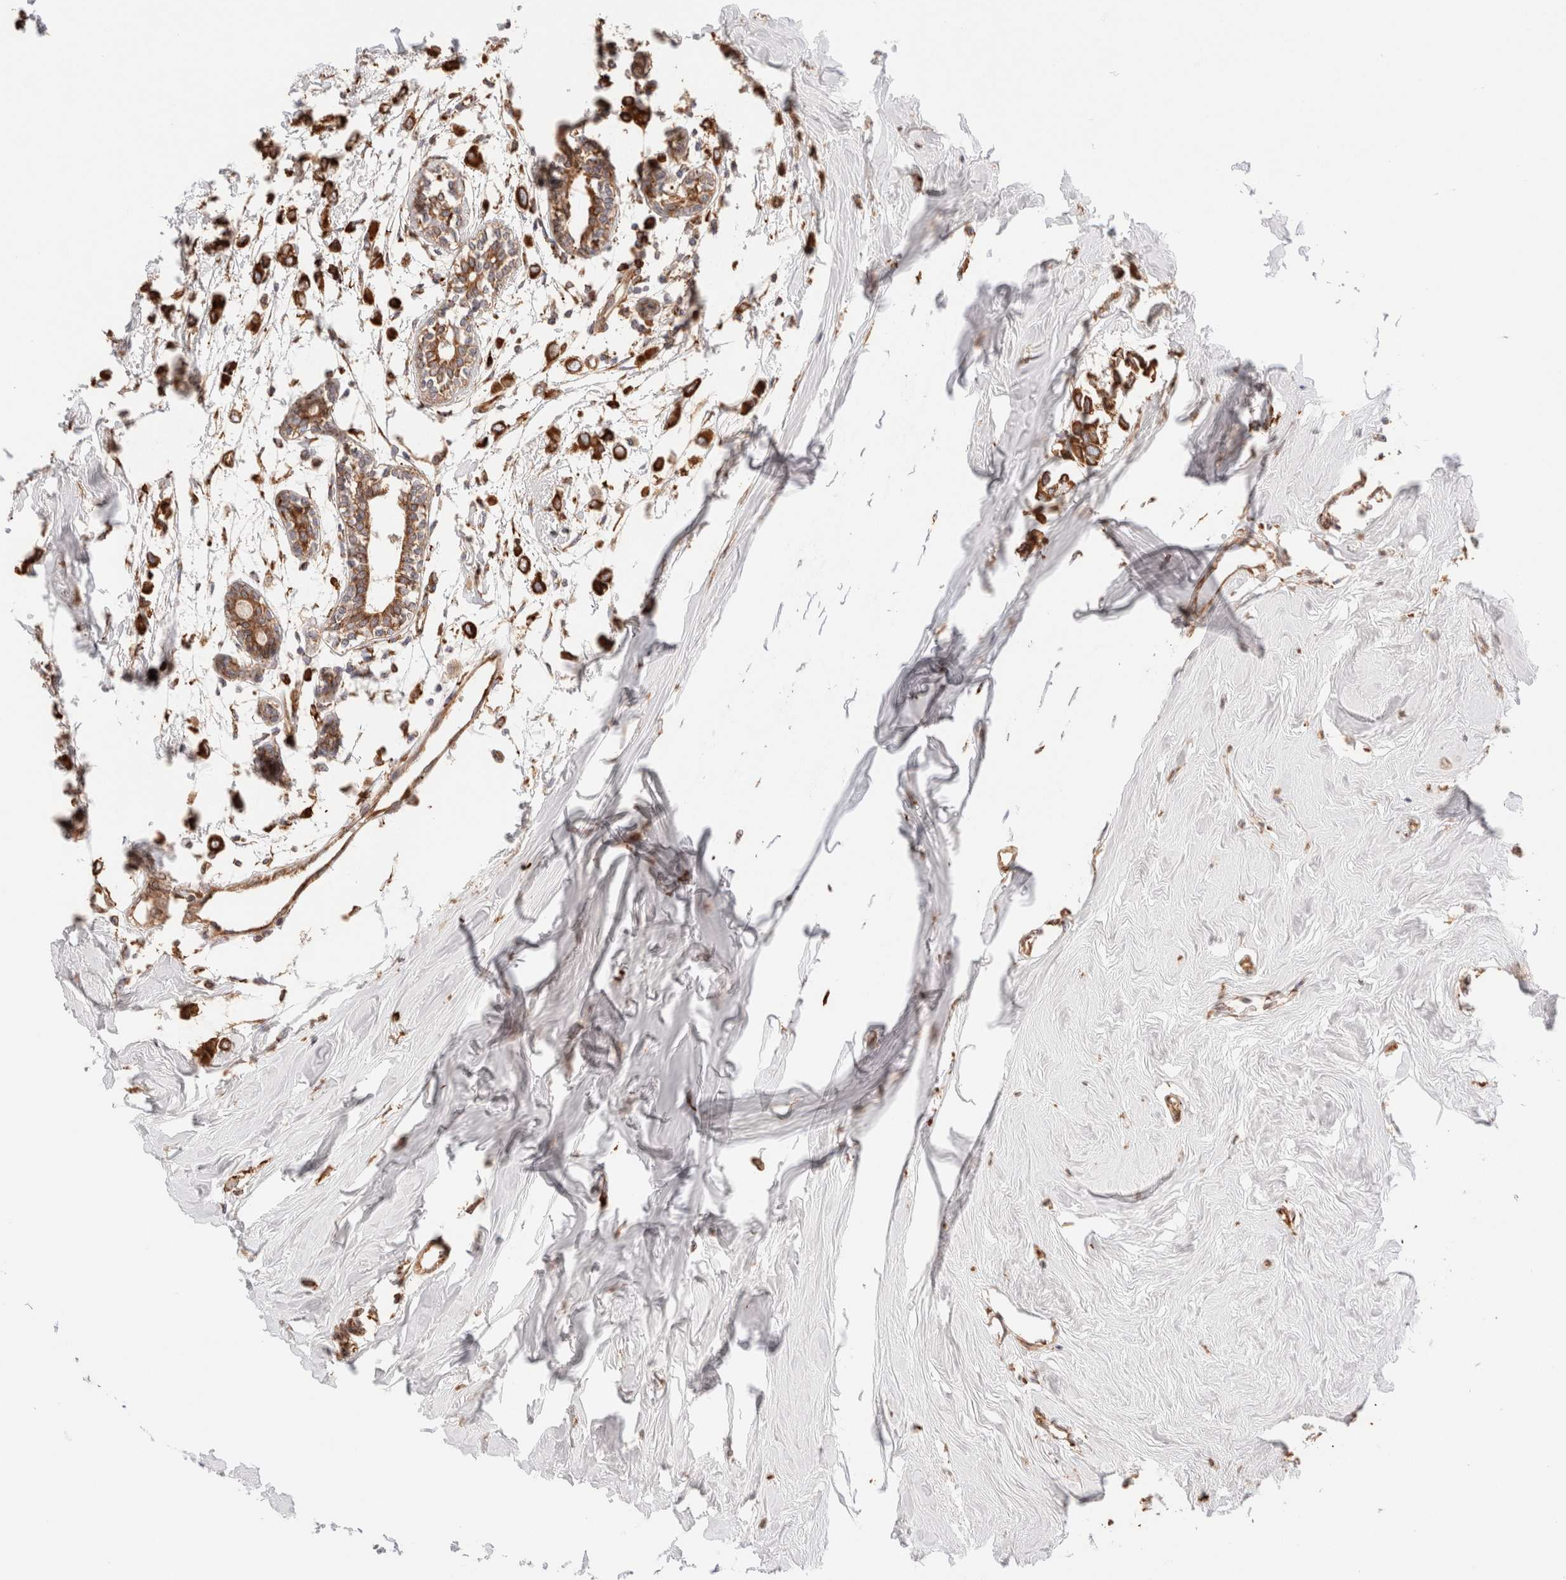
{"staining": {"intensity": "strong", "quantity": ">75%", "location": "cytoplasmic/membranous"}, "tissue": "breast cancer", "cell_type": "Tumor cells", "image_type": "cancer", "snomed": [{"axis": "morphology", "description": "Lobular carcinoma"}, {"axis": "topography", "description": "Breast"}], "caption": "Tumor cells reveal strong cytoplasmic/membranous positivity in approximately >75% of cells in breast cancer (lobular carcinoma).", "gene": "FER", "patient": {"sex": "female", "age": 51}}